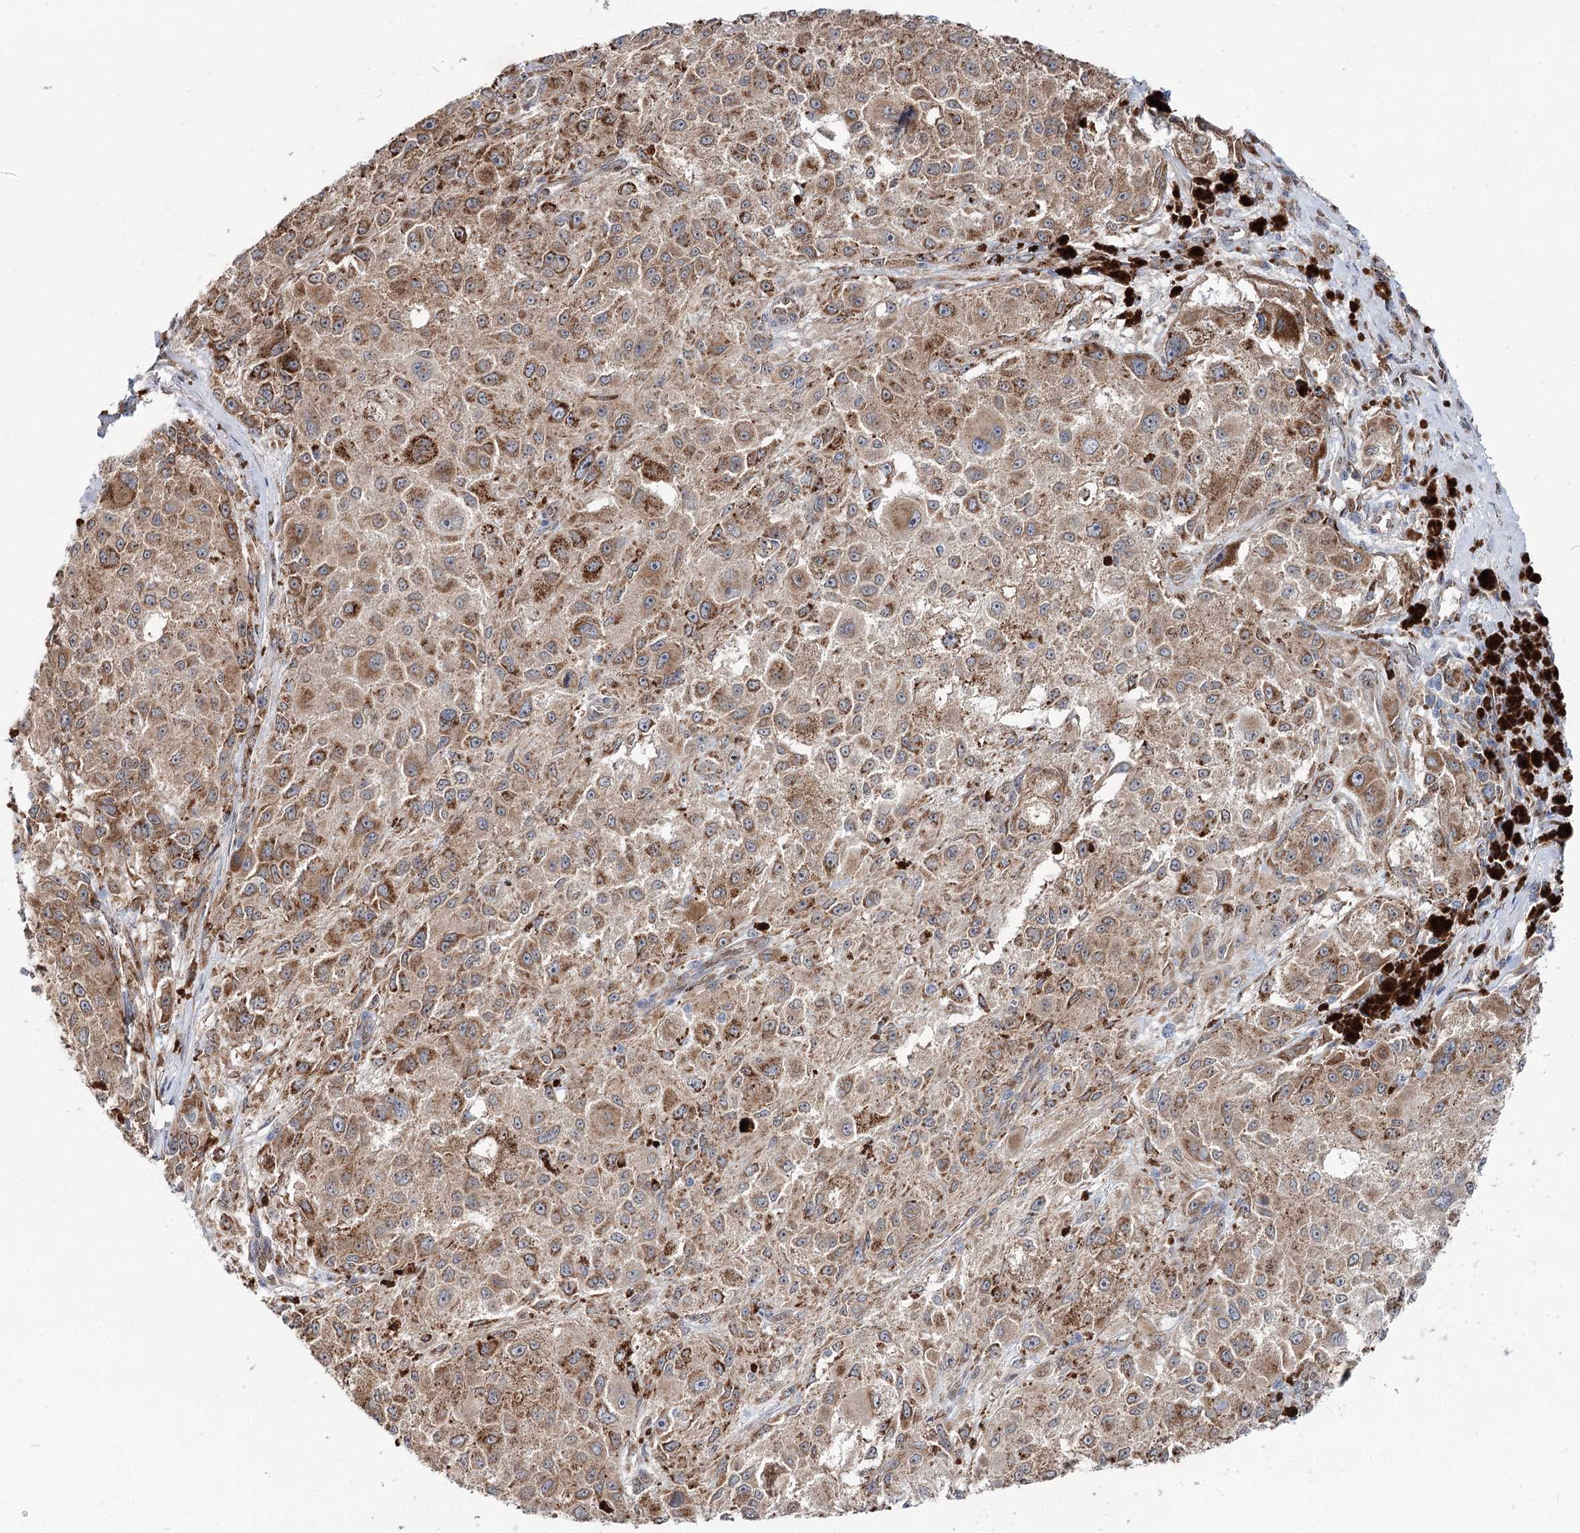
{"staining": {"intensity": "moderate", "quantity": ">75%", "location": "cytoplasmic/membranous"}, "tissue": "melanoma", "cell_type": "Tumor cells", "image_type": "cancer", "snomed": [{"axis": "morphology", "description": "Necrosis, NOS"}, {"axis": "morphology", "description": "Malignant melanoma, NOS"}, {"axis": "topography", "description": "Skin"}], "caption": "DAB (3,3'-diaminobenzidine) immunohistochemical staining of melanoma shows moderate cytoplasmic/membranous protein staining in about >75% of tumor cells. Using DAB (brown) and hematoxylin (blue) stains, captured at high magnification using brightfield microscopy.", "gene": "SPART", "patient": {"sex": "female", "age": 87}}